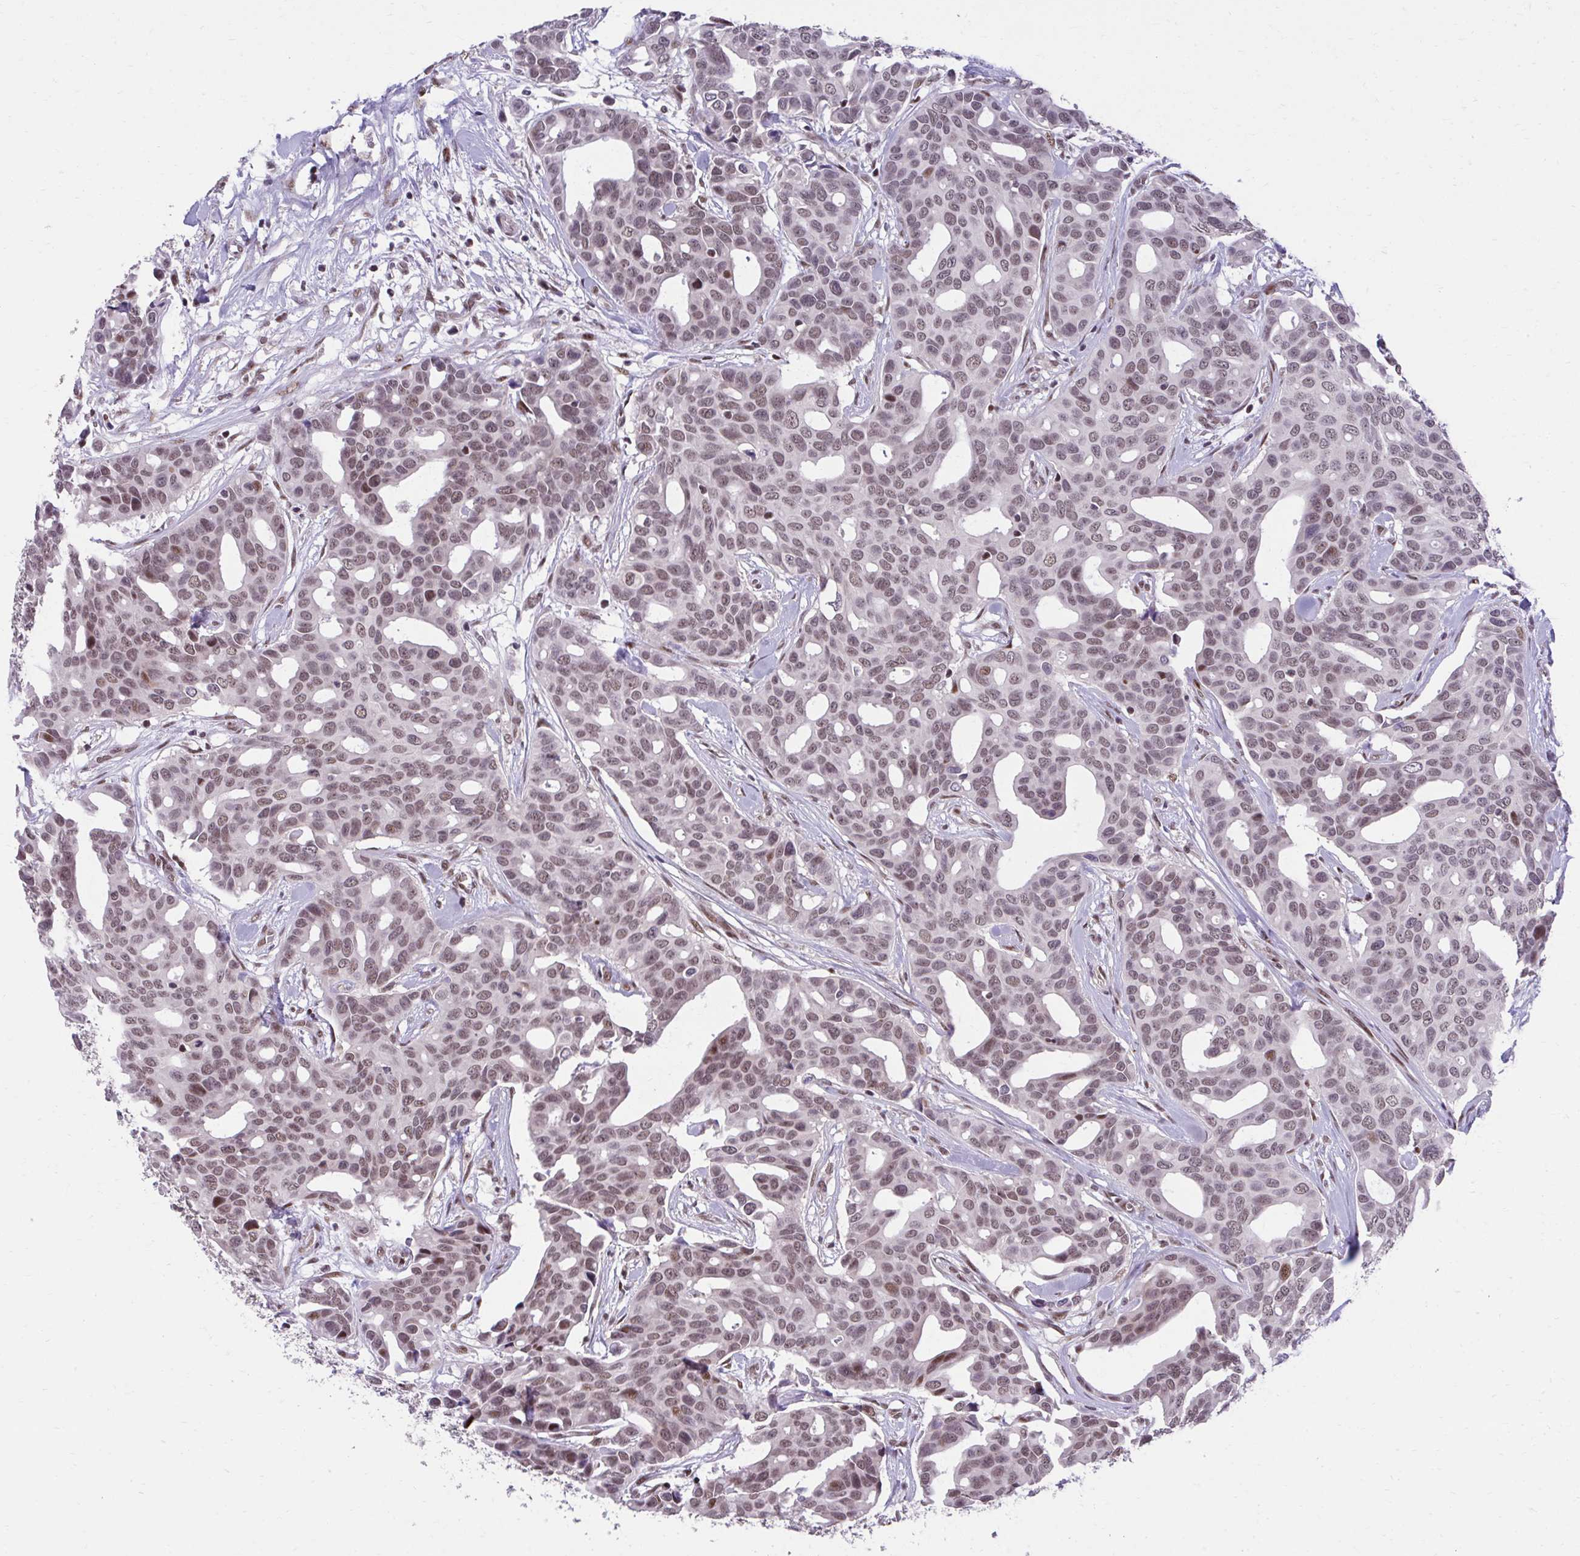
{"staining": {"intensity": "moderate", "quantity": "25%-75%", "location": "nuclear"}, "tissue": "breast cancer", "cell_type": "Tumor cells", "image_type": "cancer", "snomed": [{"axis": "morphology", "description": "Duct carcinoma"}, {"axis": "topography", "description": "Breast"}], "caption": "Protein staining exhibits moderate nuclear staining in about 25%-75% of tumor cells in breast cancer.", "gene": "HOXA4", "patient": {"sex": "female", "age": 54}}